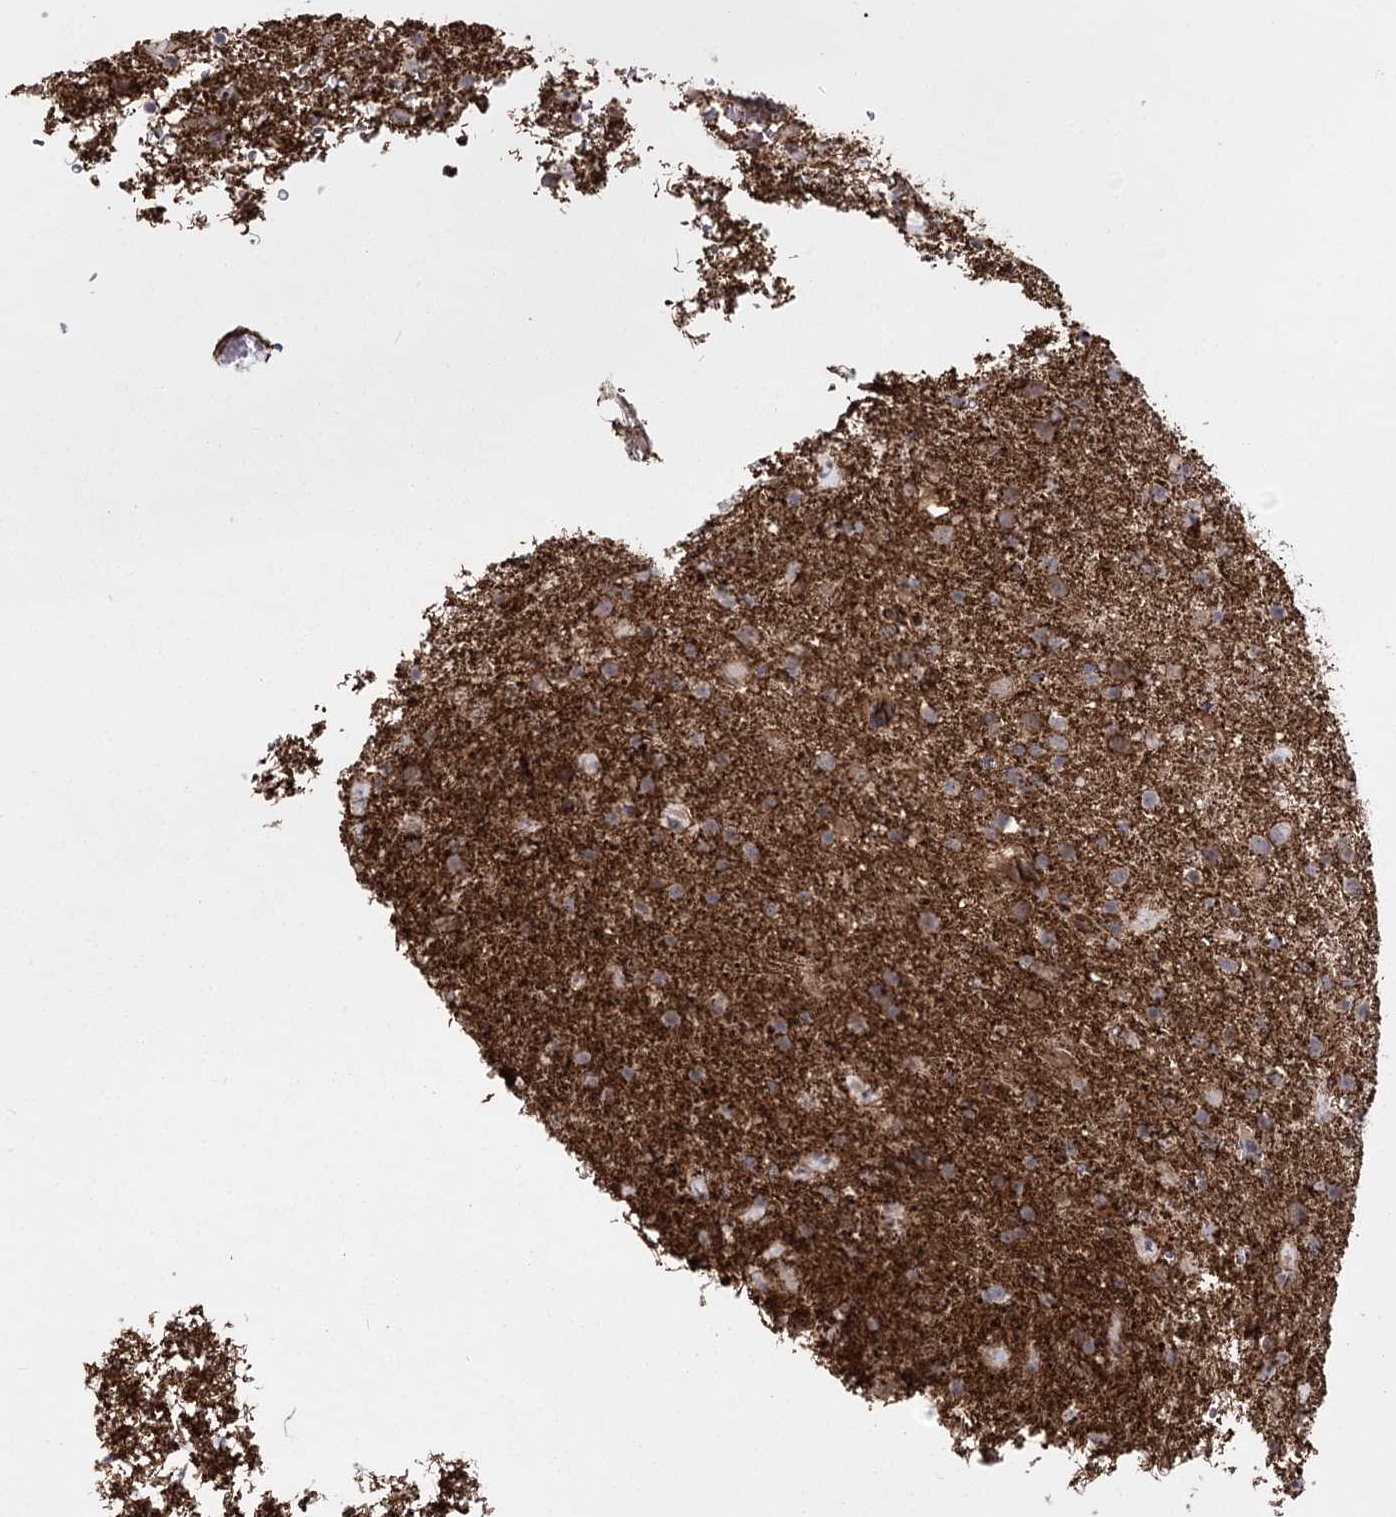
{"staining": {"intensity": "moderate", "quantity": ">75%", "location": "cytoplasmic/membranous"}, "tissue": "glioma", "cell_type": "Tumor cells", "image_type": "cancer", "snomed": [{"axis": "morphology", "description": "Glioma, malignant, Low grade"}, {"axis": "topography", "description": "Brain"}], "caption": "A high-resolution histopathology image shows immunohistochemistry (IHC) staining of glioma, which reveals moderate cytoplasmic/membranous staining in about >75% of tumor cells.", "gene": "RPP14", "patient": {"sex": "male", "age": 65}}